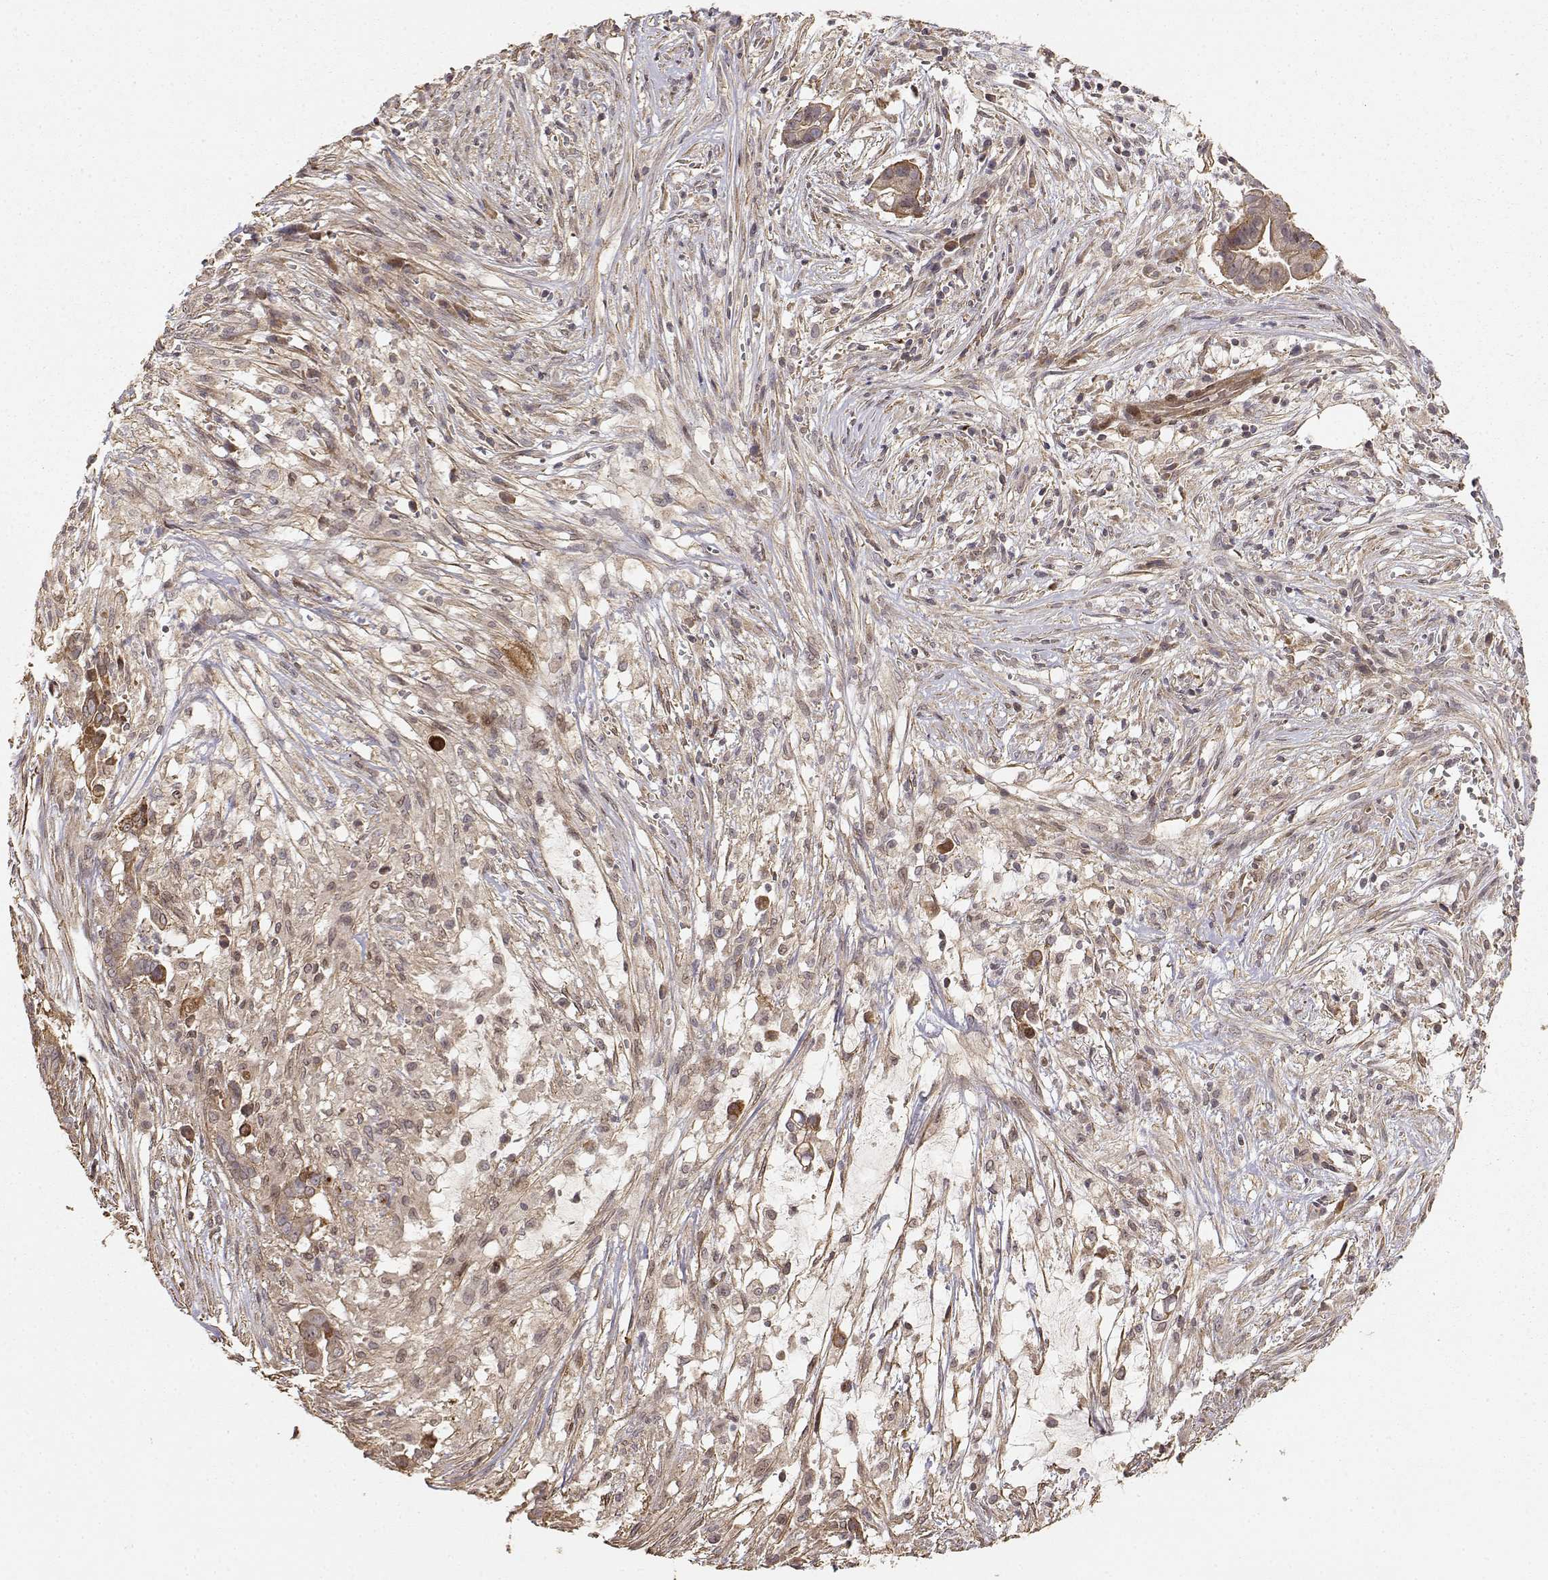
{"staining": {"intensity": "weak", "quantity": ">75%", "location": "cytoplasmic/membranous"}, "tissue": "pancreatic cancer", "cell_type": "Tumor cells", "image_type": "cancer", "snomed": [{"axis": "morphology", "description": "Adenocarcinoma, NOS"}, {"axis": "topography", "description": "Pancreas"}], "caption": "Human pancreatic cancer (adenocarcinoma) stained for a protein (brown) displays weak cytoplasmic/membranous positive positivity in about >75% of tumor cells.", "gene": "PICK1", "patient": {"sex": "male", "age": 61}}